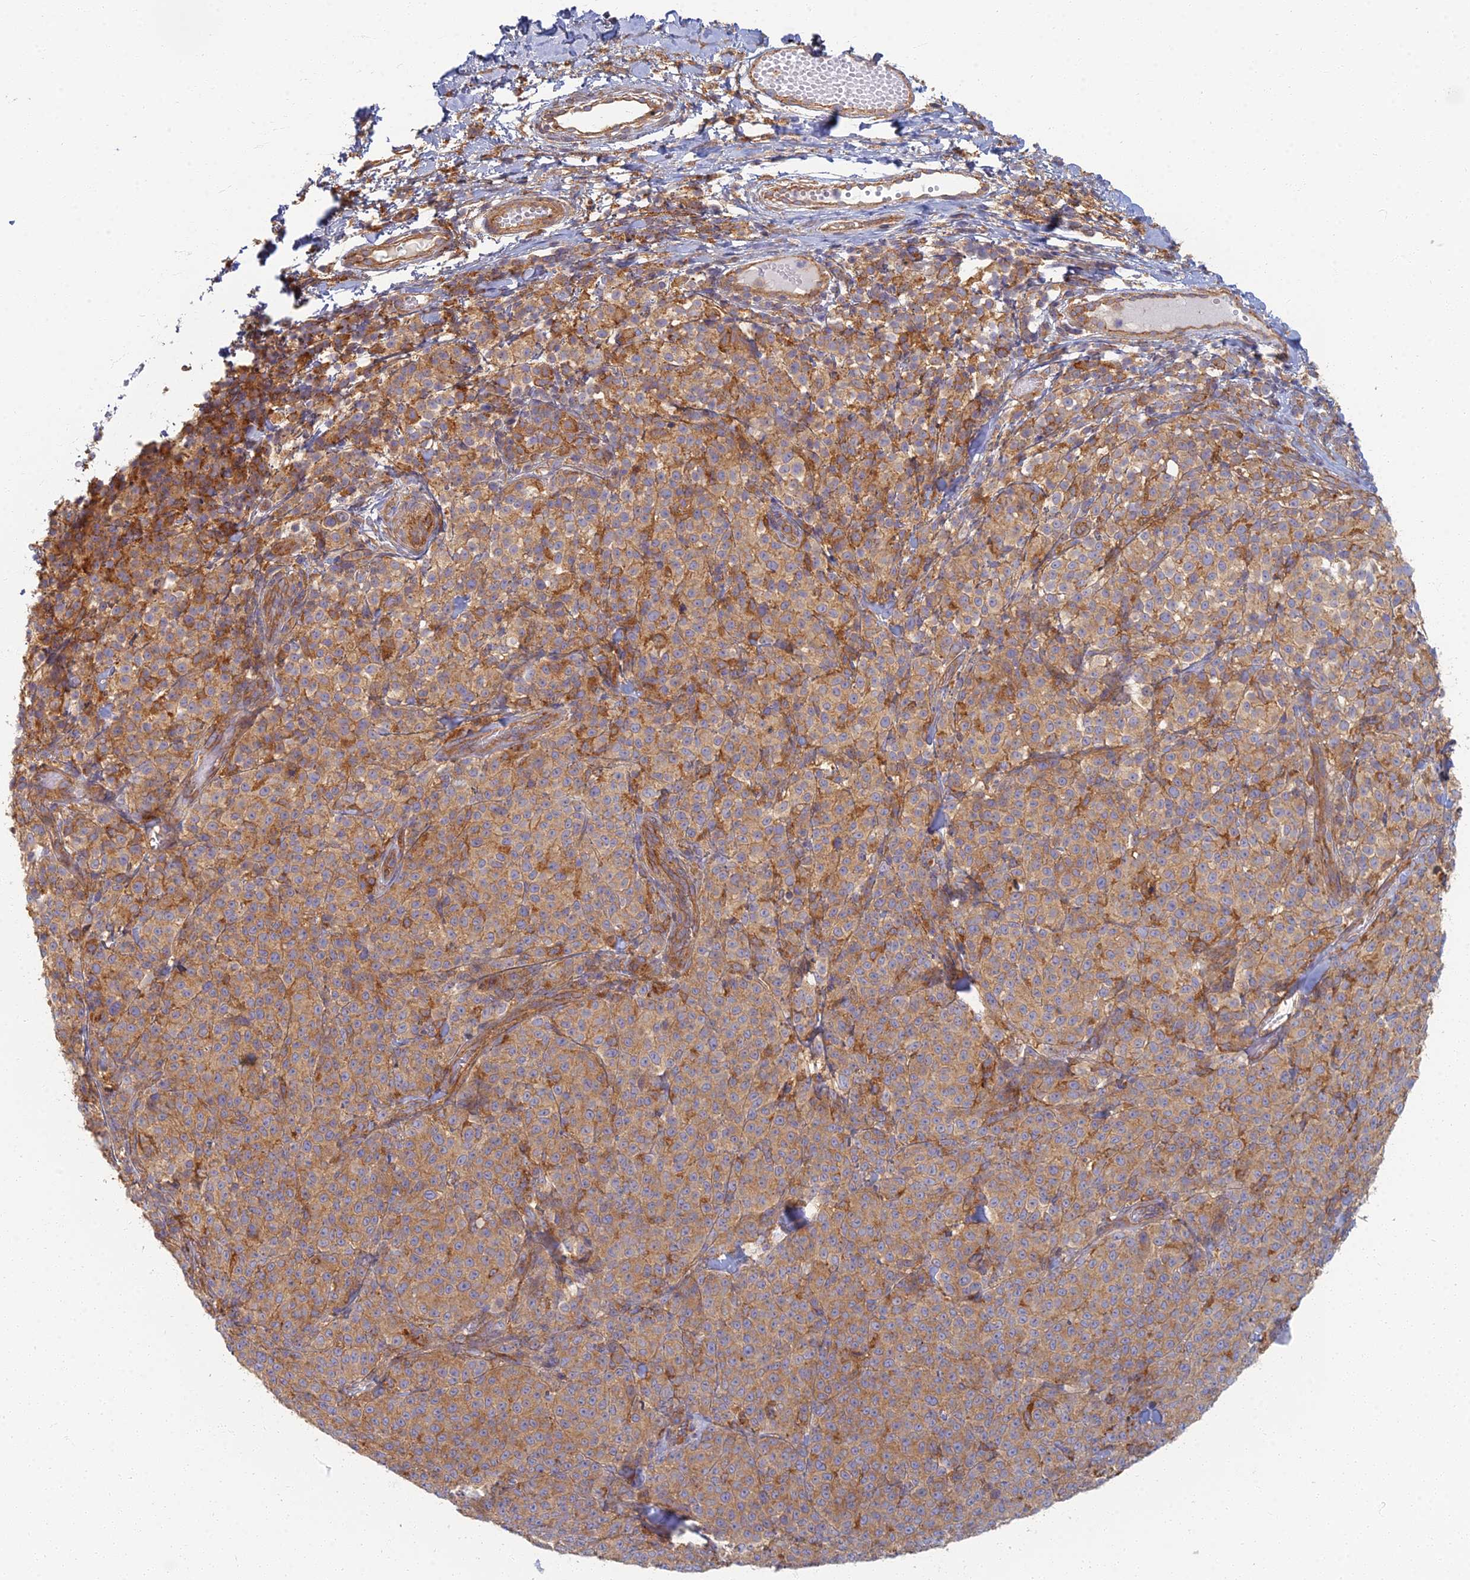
{"staining": {"intensity": "moderate", "quantity": ">75%", "location": "cytoplasmic/membranous"}, "tissue": "melanoma", "cell_type": "Tumor cells", "image_type": "cancer", "snomed": [{"axis": "morphology", "description": "Normal tissue, NOS"}, {"axis": "morphology", "description": "Malignant melanoma, NOS"}, {"axis": "topography", "description": "Skin"}], "caption": "Brown immunohistochemical staining in human malignant melanoma exhibits moderate cytoplasmic/membranous expression in about >75% of tumor cells. (DAB = brown stain, brightfield microscopy at high magnification).", "gene": "RBSN", "patient": {"sex": "female", "age": 34}}